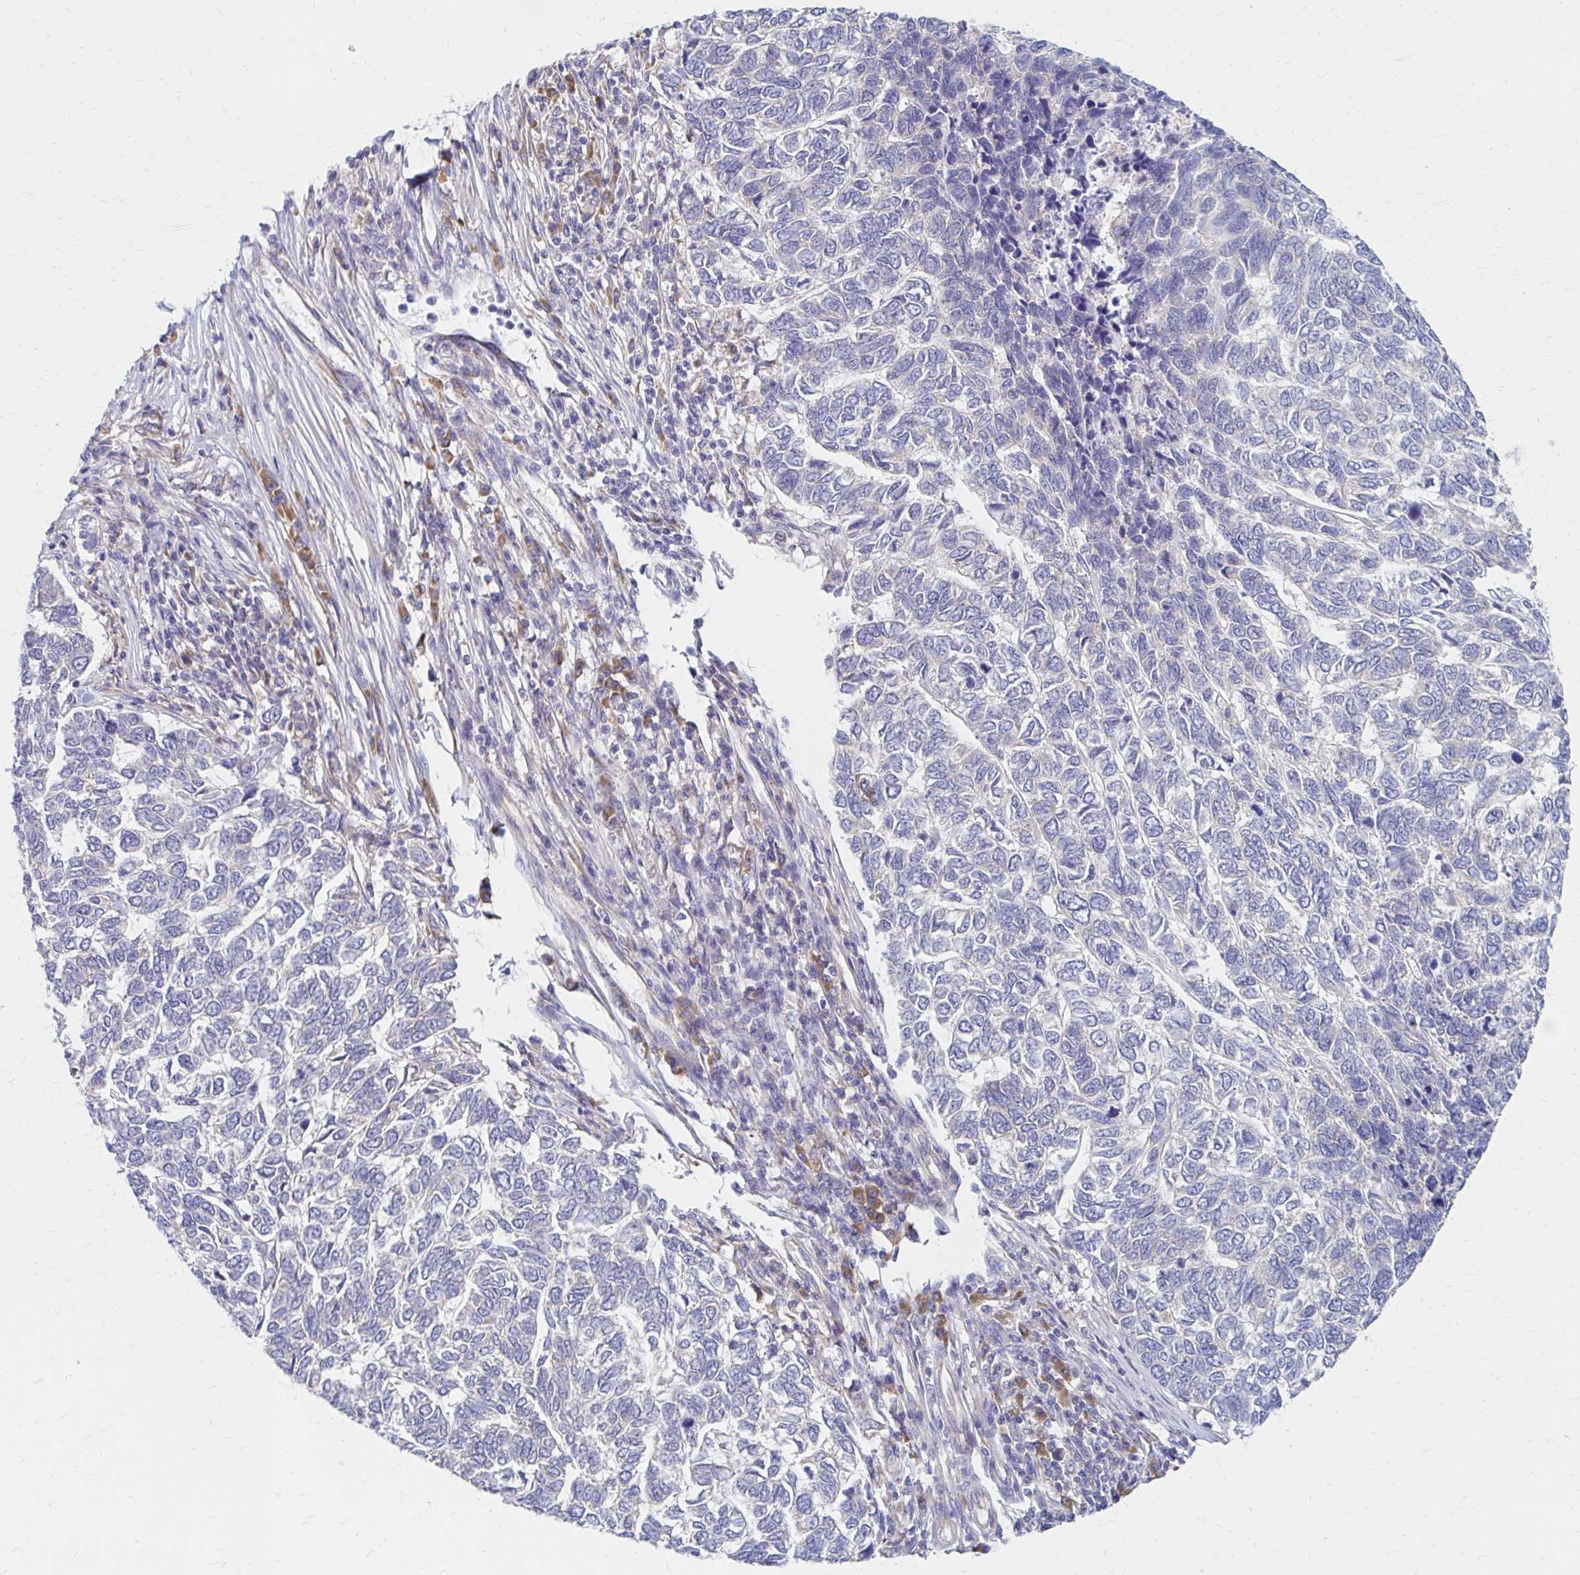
{"staining": {"intensity": "negative", "quantity": "none", "location": "none"}, "tissue": "skin cancer", "cell_type": "Tumor cells", "image_type": "cancer", "snomed": [{"axis": "morphology", "description": "Basal cell carcinoma"}, {"axis": "topography", "description": "Skin"}], "caption": "DAB immunohistochemical staining of human skin cancer (basal cell carcinoma) exhibits no significant positivity in tumor cells.", "gene": "RPL27A", "patient": {"sex": "female", "age": 65}}